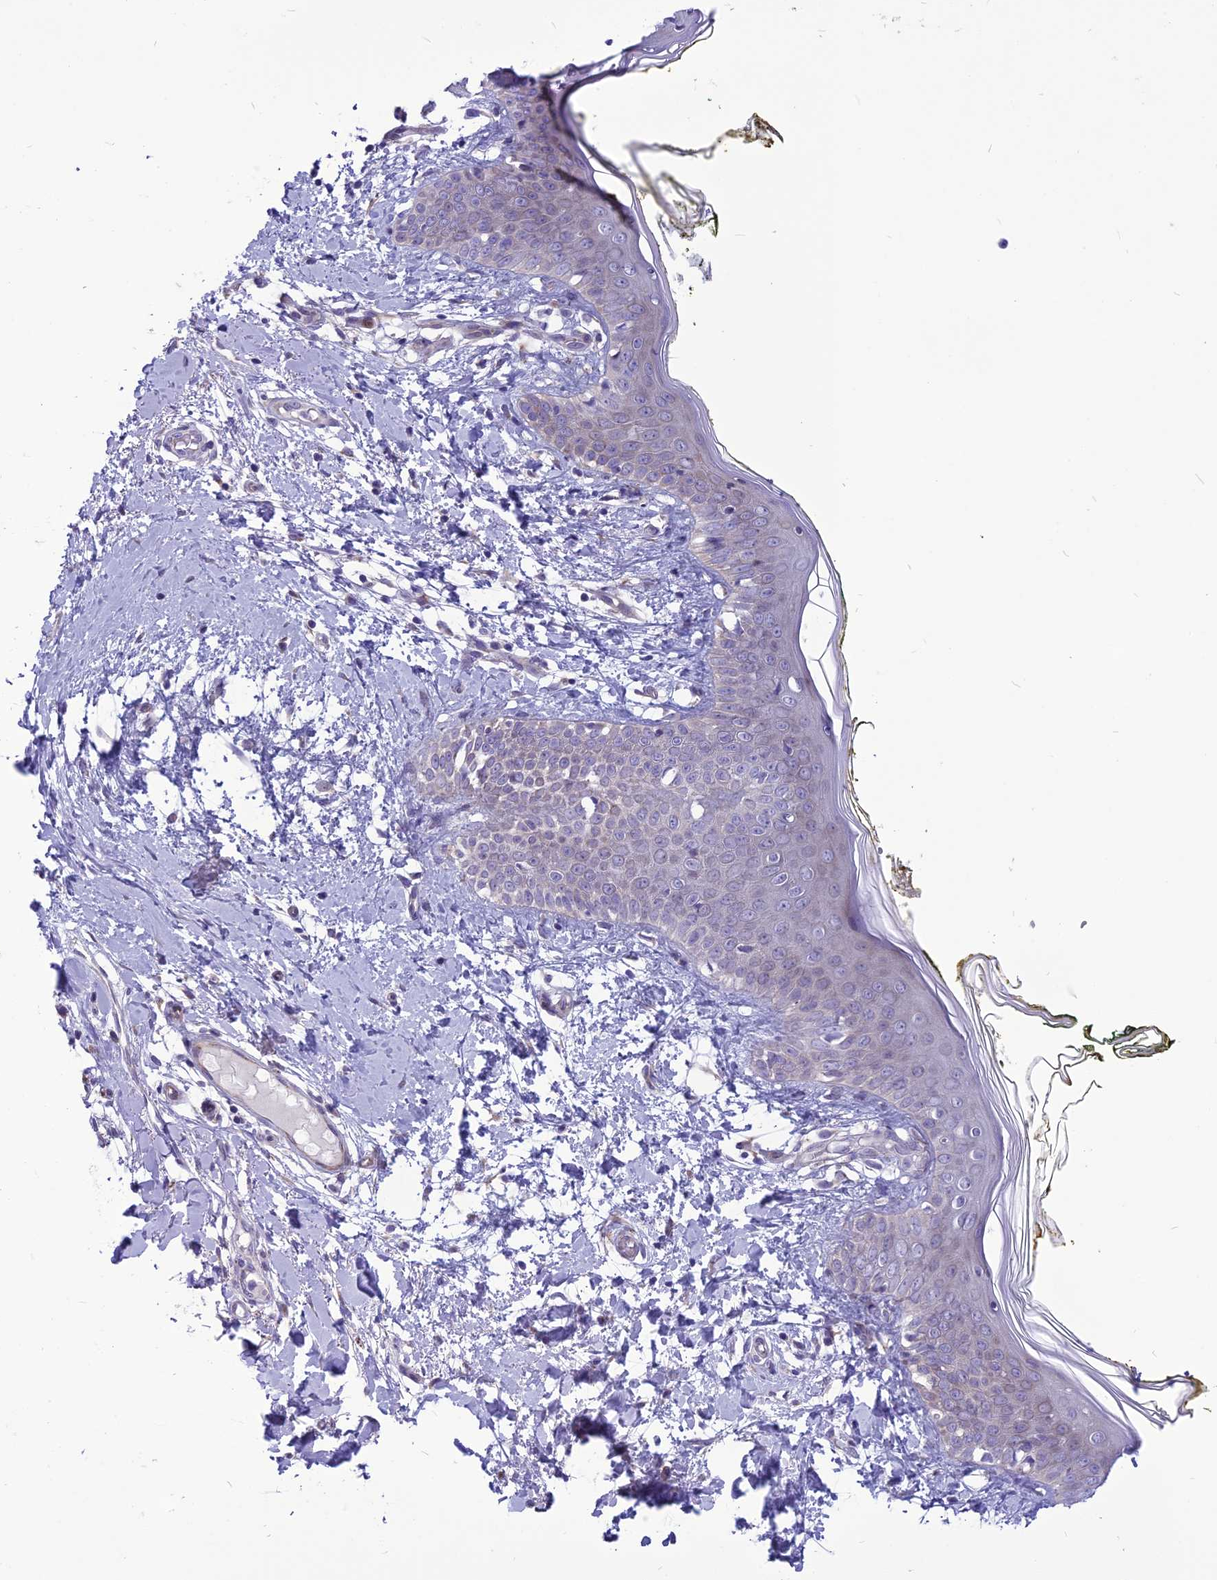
{"staining": {"intensity": "weak", "quantity": ">75%", "location": "cytoplasmic/membranous"}, "tissue": "skin", "cell_type": "Fibroblasts", "image_type": "normal", "snomed": [{"axis": "morphology", "description": "Normal tissue, NOS"}, {"axis": "topography", "description": "Skin"}], "caption": "A brown stain labels weak cytoplasmic/membranous expression of a protein in fibroblasts of unremarkable human skin.", "gene": "PSMF1", "patient": {"sex": "female", "age": 34}}